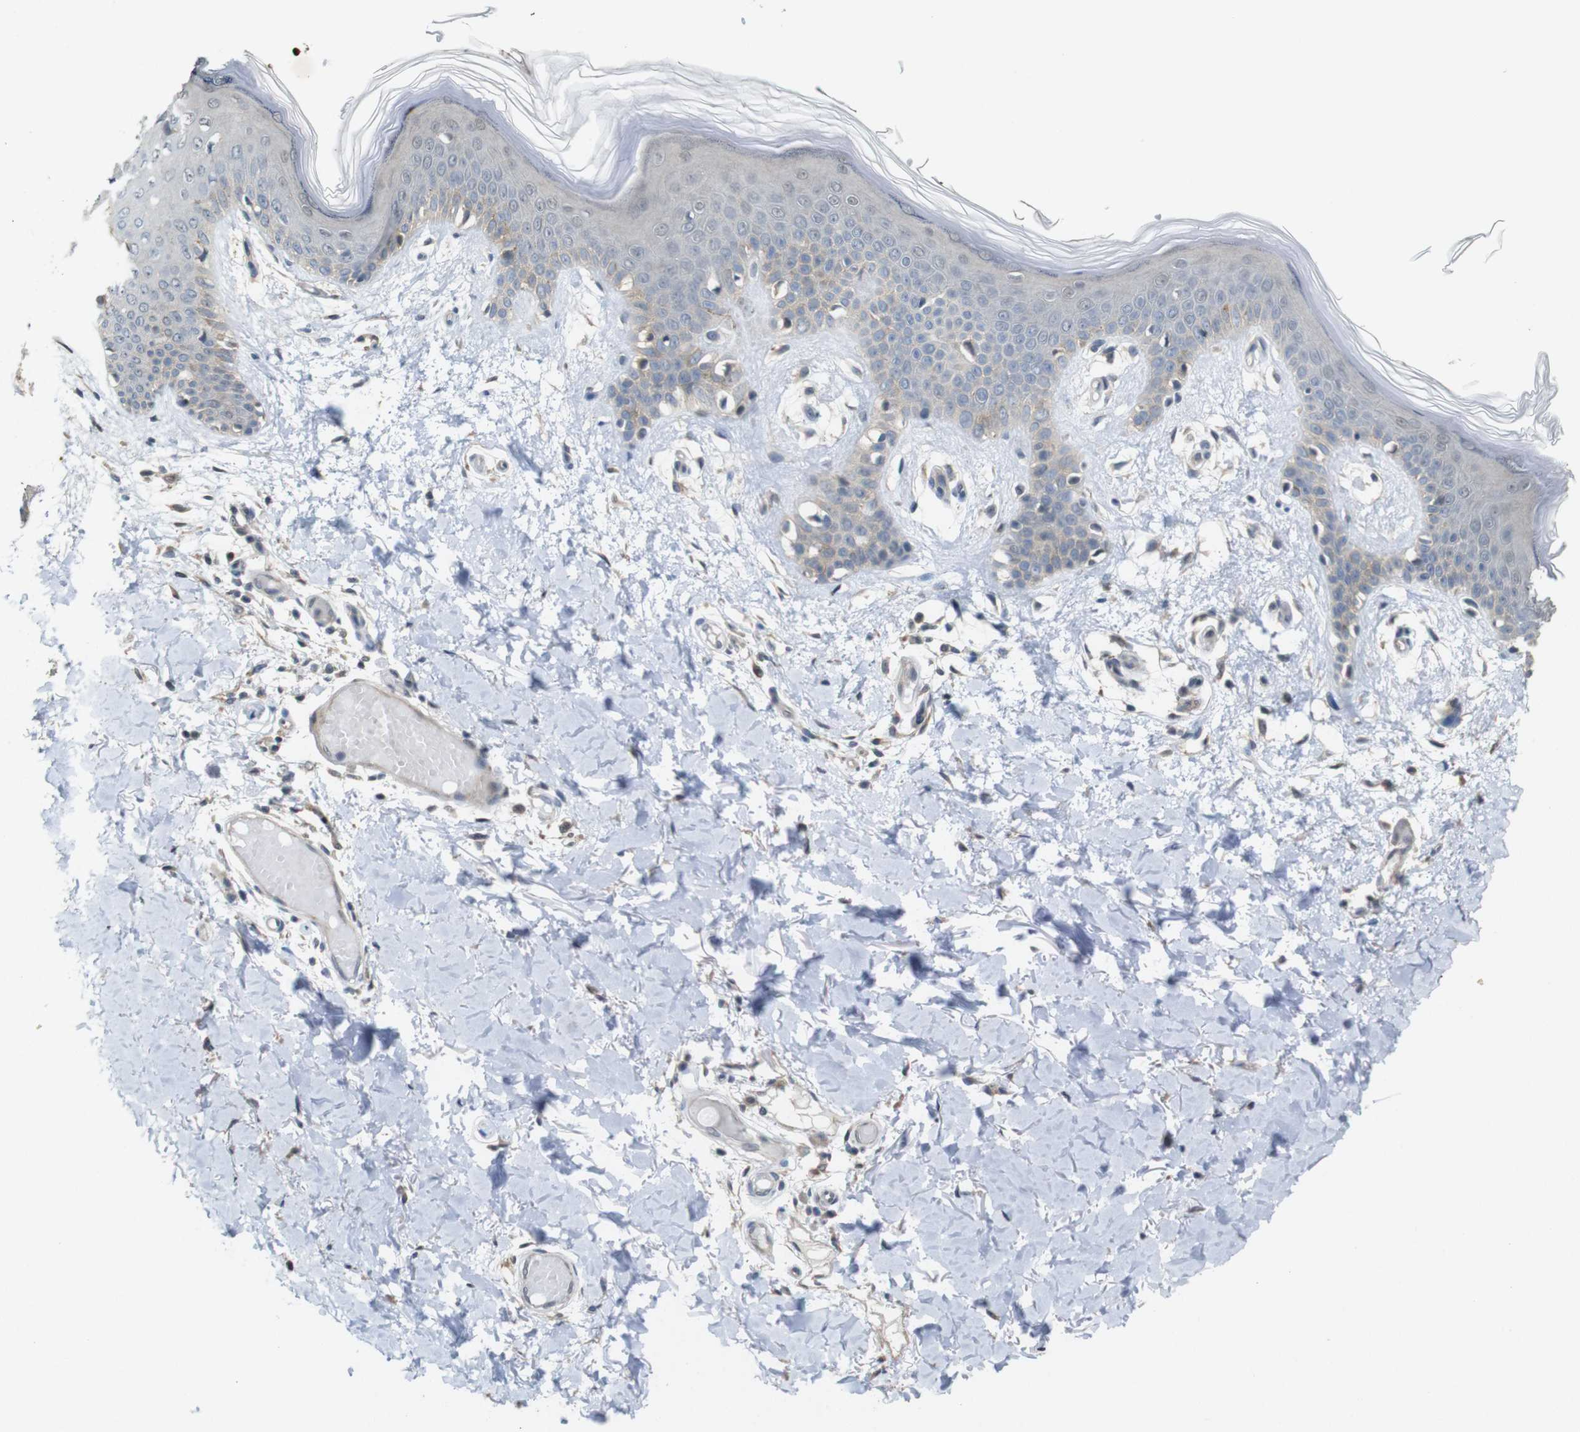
{"staining": {"intensity": "negative", "quantity": "none", "location": "none"}, "tissue": "skin", "cell_type": "Fibroblasts", "image_type": "normal", "snomed": [{"axis": "morphology", "description": "Normal tissue, NOS"}, {"axis": "topography", "description": "Skin"}], "caption": "Fibroblasts are negative for protein expression in unremarkable human skin. The staining is performed using DAB (3,3'-diaminobenzidine) brown chromogen with nuclei counter-stained in using hematoxylin.", "gene": "CDC34", "patient": {"sex": "male", "age": 53}}